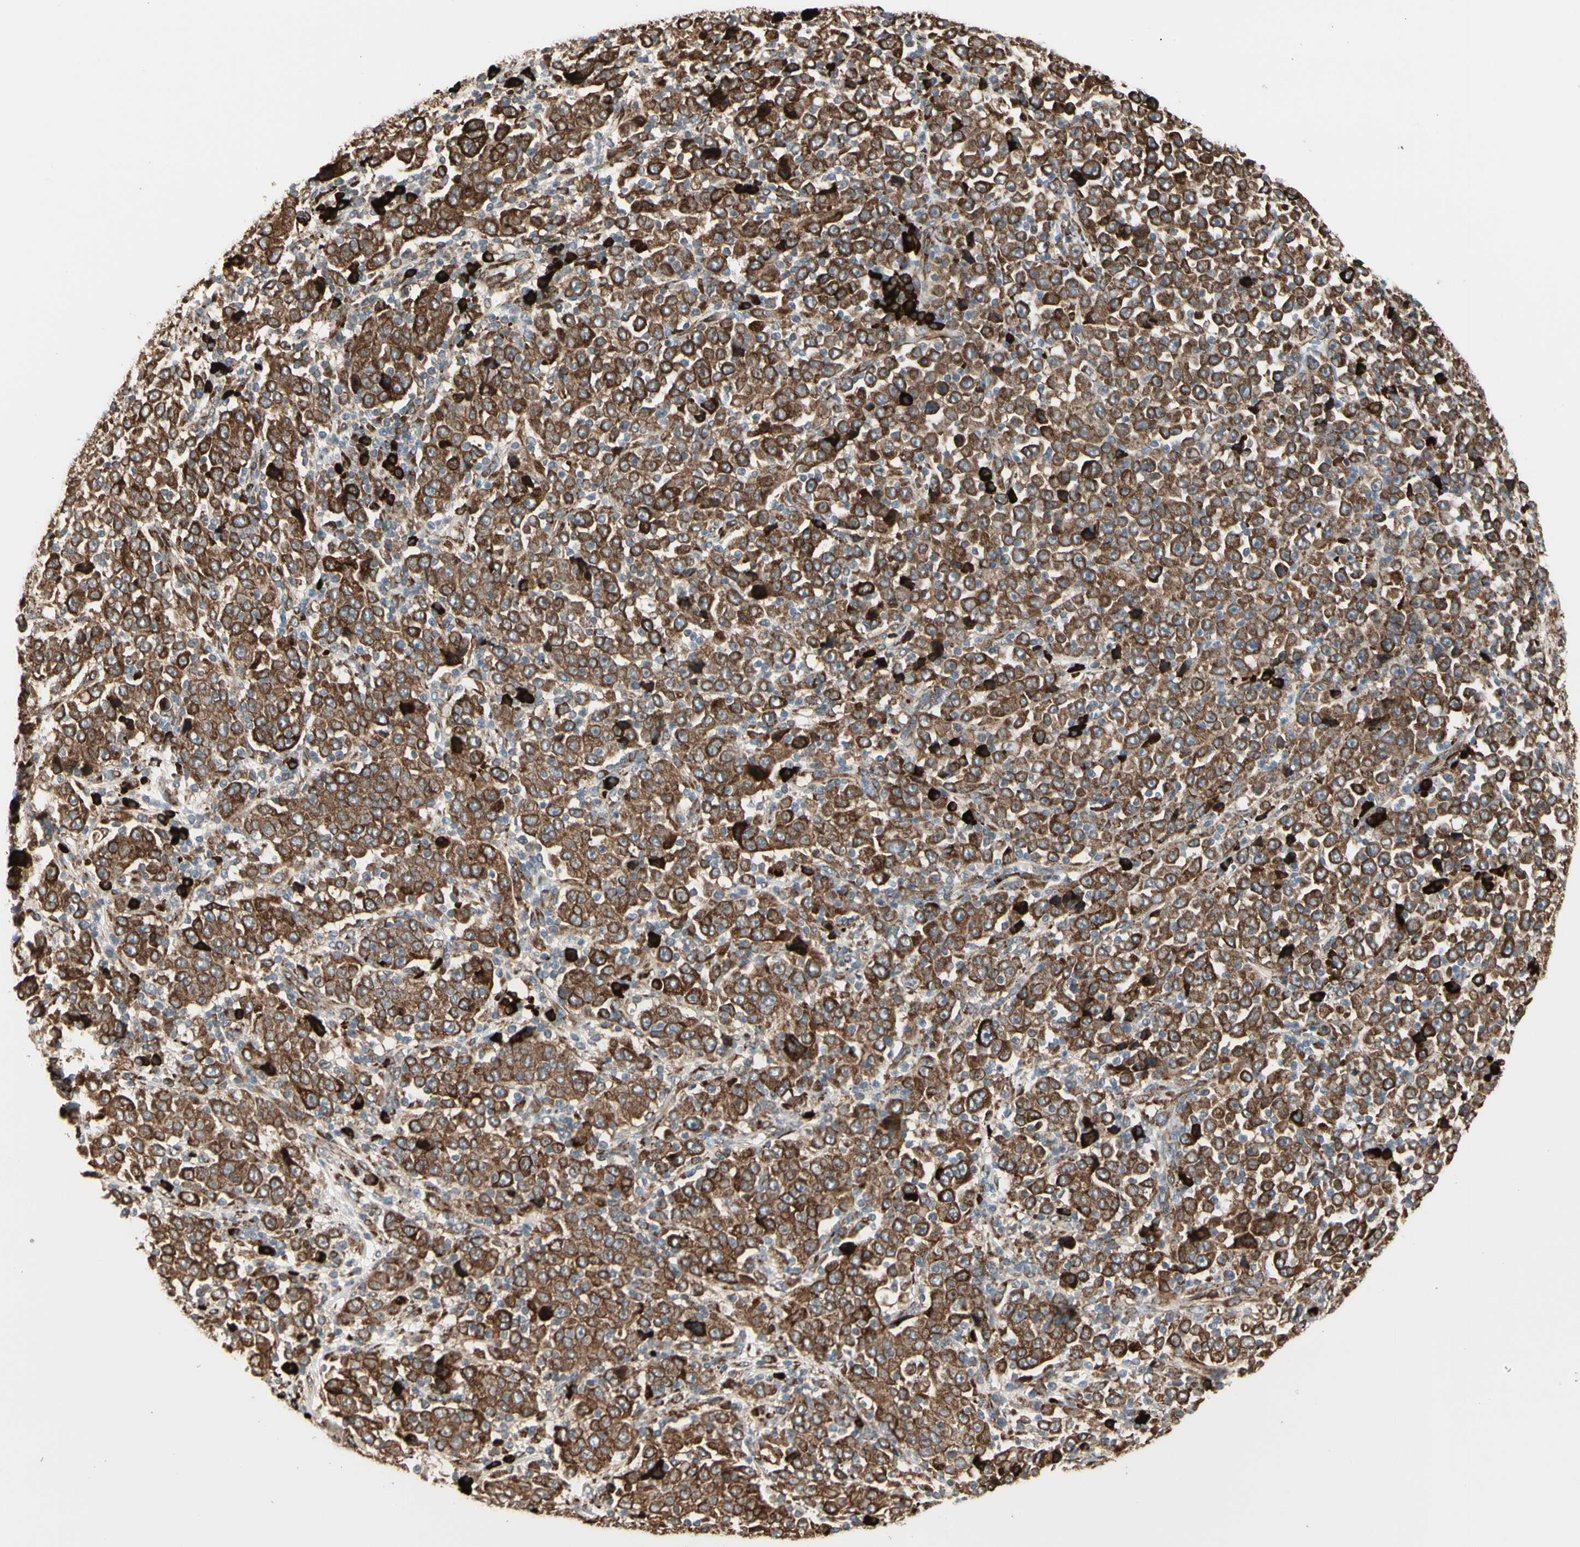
{"staining": {"intensity": "strong", "quantity": ">75%", "location": "cytoplasmic/membranous"}, "tissue": "stomach cancer", "cell_type": "Tumor cells", "image_type": "cancer", "snomed": [{"axis": "morphology", "description": "Normal tissue, NOS"}, {"axis": "morphology", "description": "Adenocarcinoma, NOS"}, {"axis": "topography", "description": "Stomach, upper"}, {"axis": "topography", "description": "Stomach"}], "caption": "Stomach cancer (adenocarcinoma) stained with a protein marker displays strong staining in tumor cells.", "gene": "HSP90B1", "patient": {"sex": "male", "age": 59}}